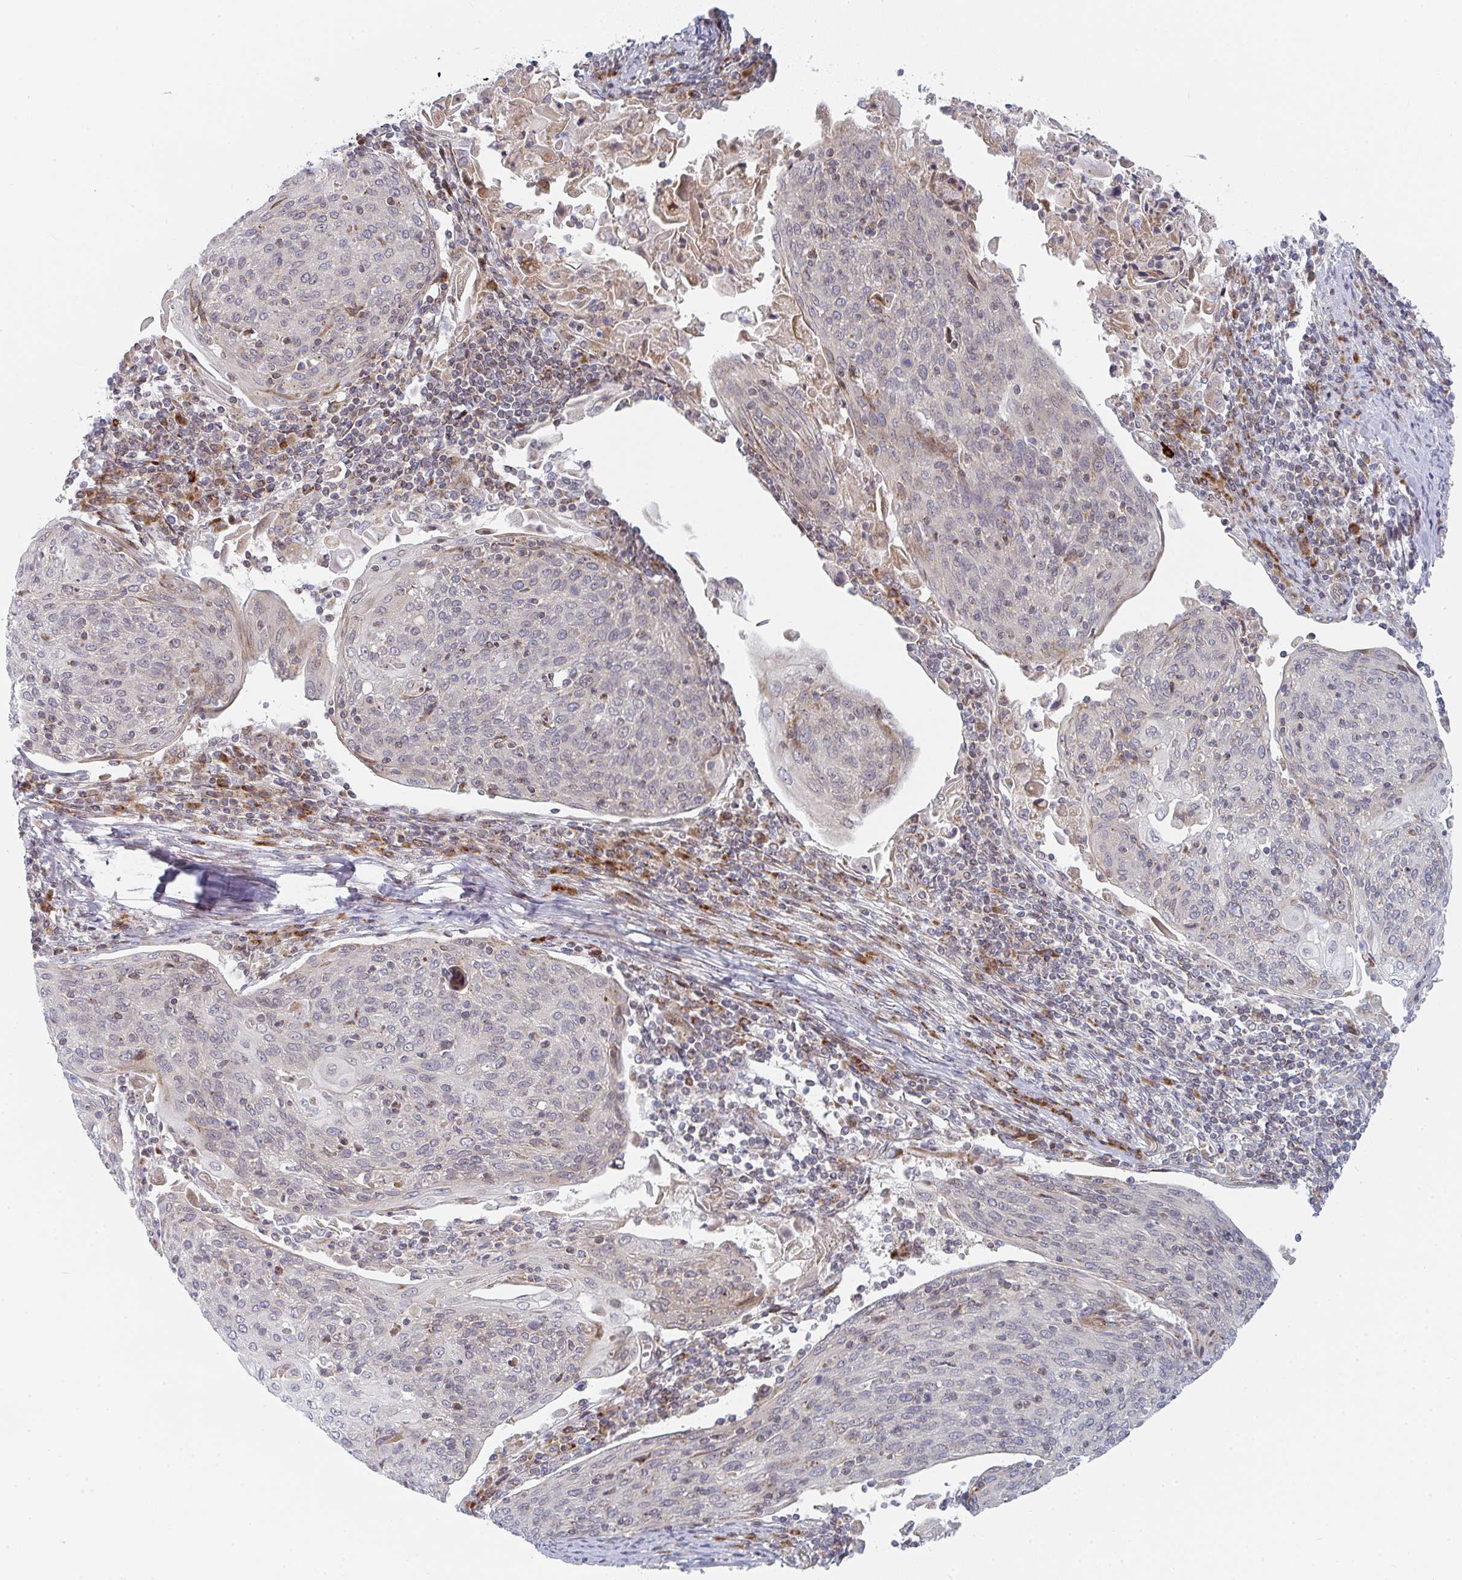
{"staining": {"intensity": "negative", "quantity": "none", "location": "none"}, "tissue": "cervical cancer", "cell_type": "Tumor cells", "image_type": "cancer", "snomed": [{"axis": "morphology", "description": "Squamous cell carcinoma, NOS"}, {"axis": "topography", "description": "Cervix"}], "caption": "Immunohistochemistry (IHC) of cervical cancer exhibits no expression in tumor cells.", "gene": "PRKCH", "patient": {"sex": "female", "age": 67}}